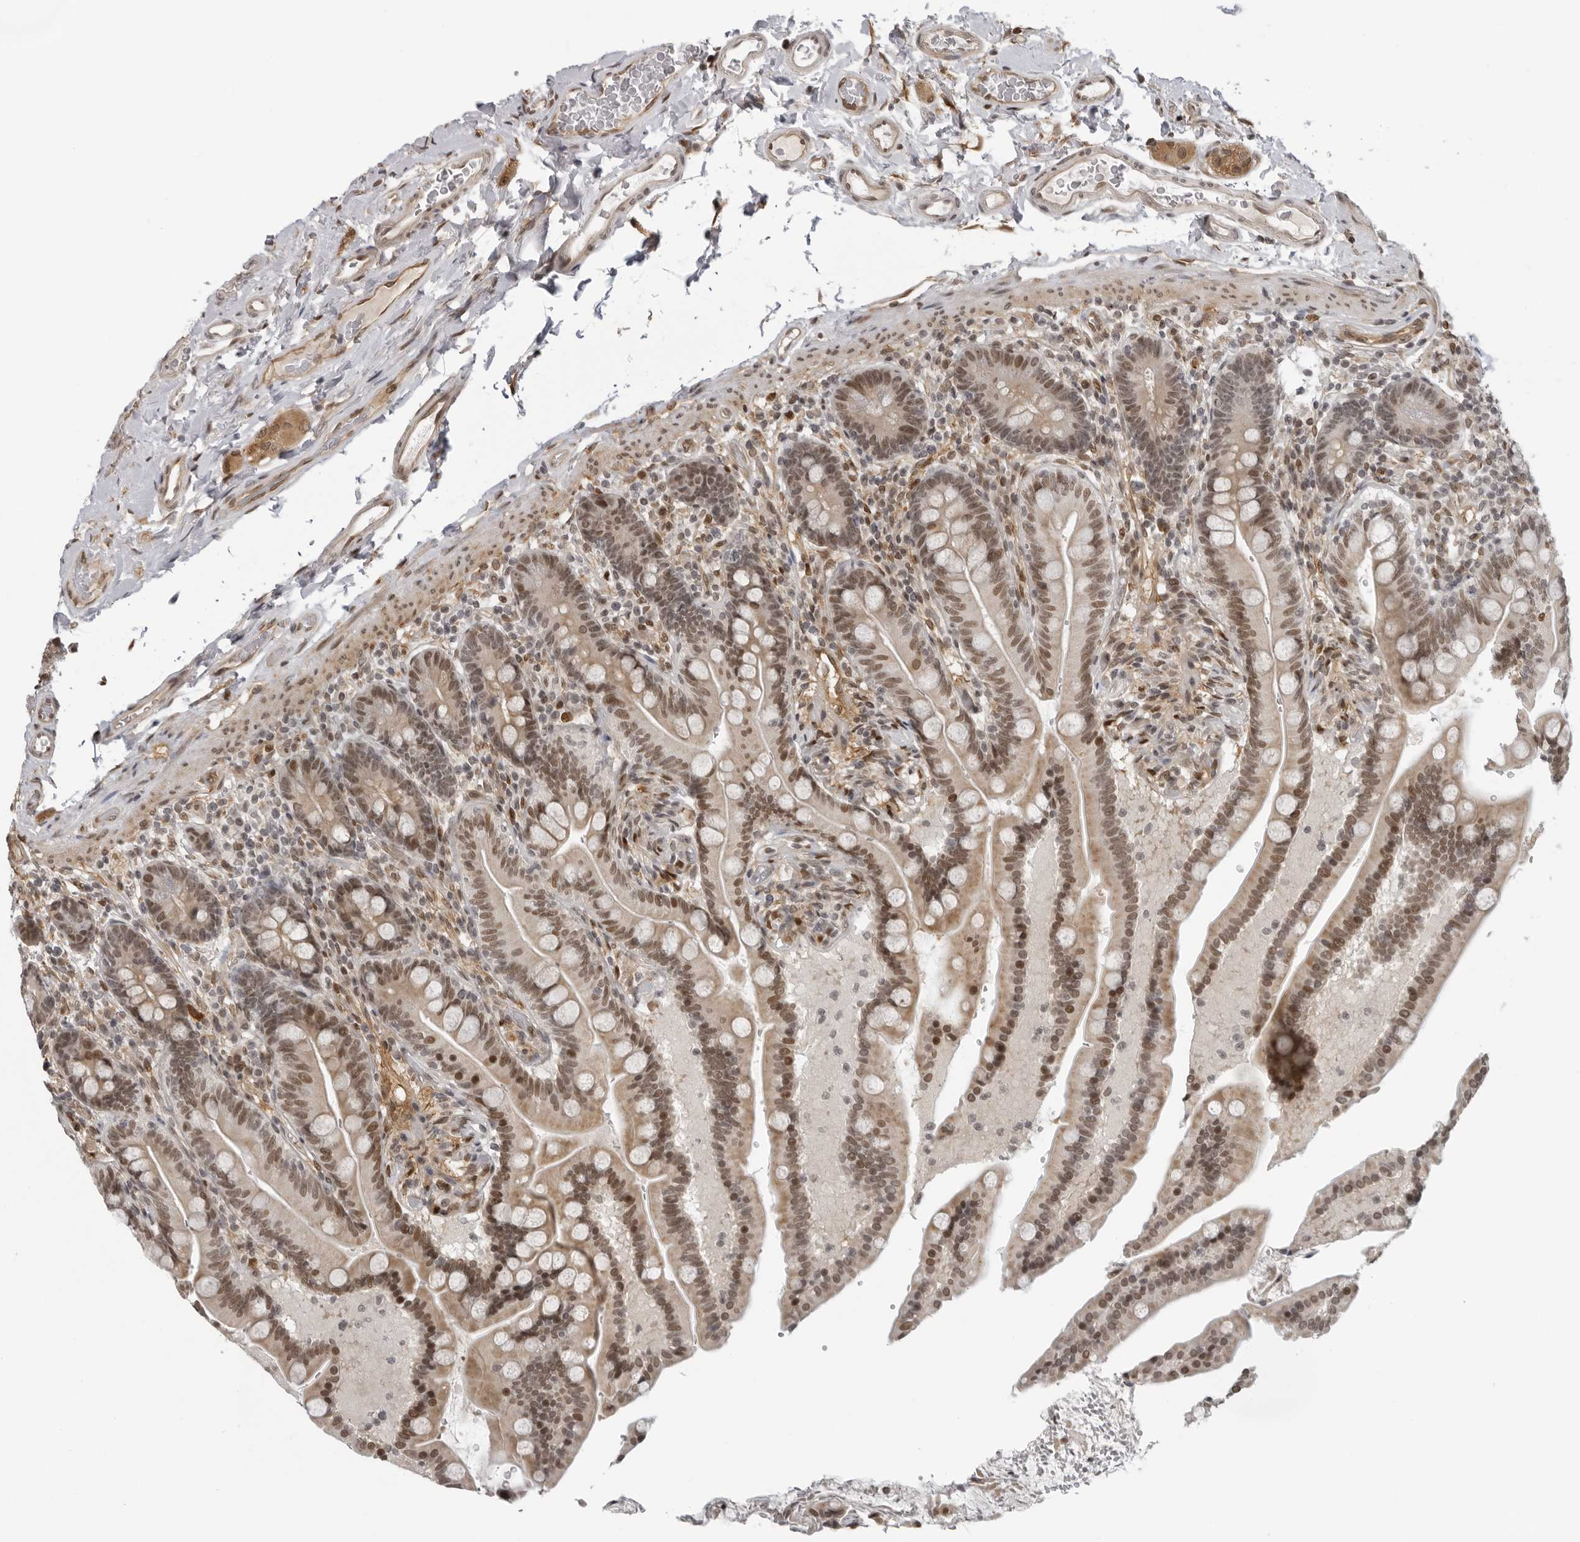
{"staining": {"intensity": "moderate", "quantity": ">75%", "location": "cytoplasmic/membranous,nuclear"}, "tissue": "colon", "cell_type": "Endothelial cells", "image_type": "normal", "snomed": [{"axis": "morphology", "description": "Normal tissue, NOS"}, {"axis": "topography", "description": "Smooth muscle"}, {"axis": "topography", "description": "Colon"}], "caption": "Immunohistochemical staining of unremarkable human colon shows moderate cytoplasmic/membranous,nuclear protein expression in approximately >75% of endothelial cells.", "gene": "MAF", "patient": {"sex": "male", "age": 73}}